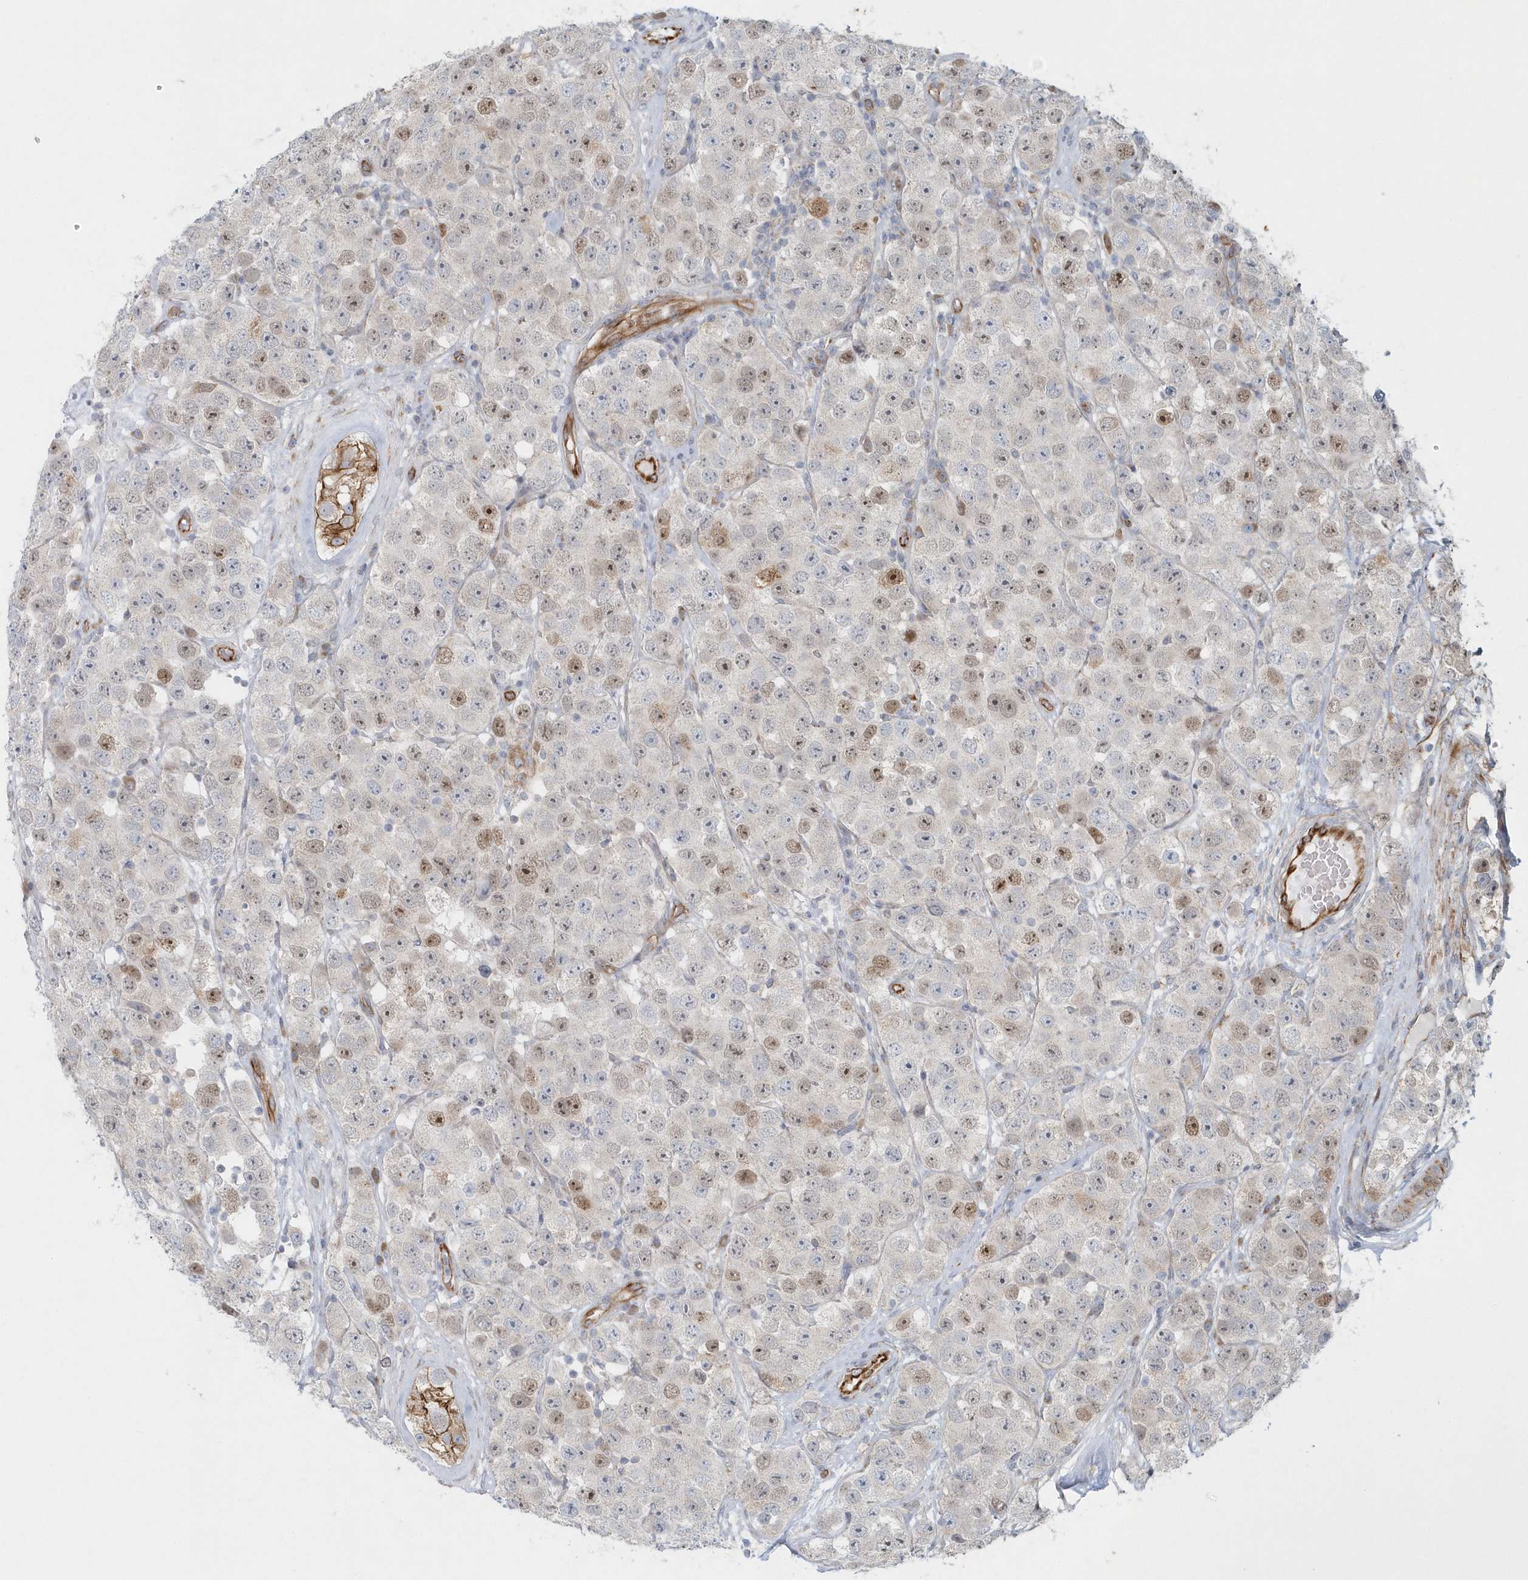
{"staining": {"intensity": "moderate", "quantity": "<25%", "location": "cytoplasmic/membranous,nuclear"}, "tissue": "testis cancer", "cell_type": "Tumor cells", "image_type": "cancer", "snomed": [{"axis": "morphology", "description": "Seminoma, NOS"}, {"axis": "topography", "description": "Testis"}], "caption": "IHC histopathology image of testis seminoma stained for a protein (brown), which reveals low levels of moderate cytoplasmic/membranous and nuclear expression in about <25% of tumor cells.", "gene": "GPR152", "patient": {"sex": "male", "age": 28}}